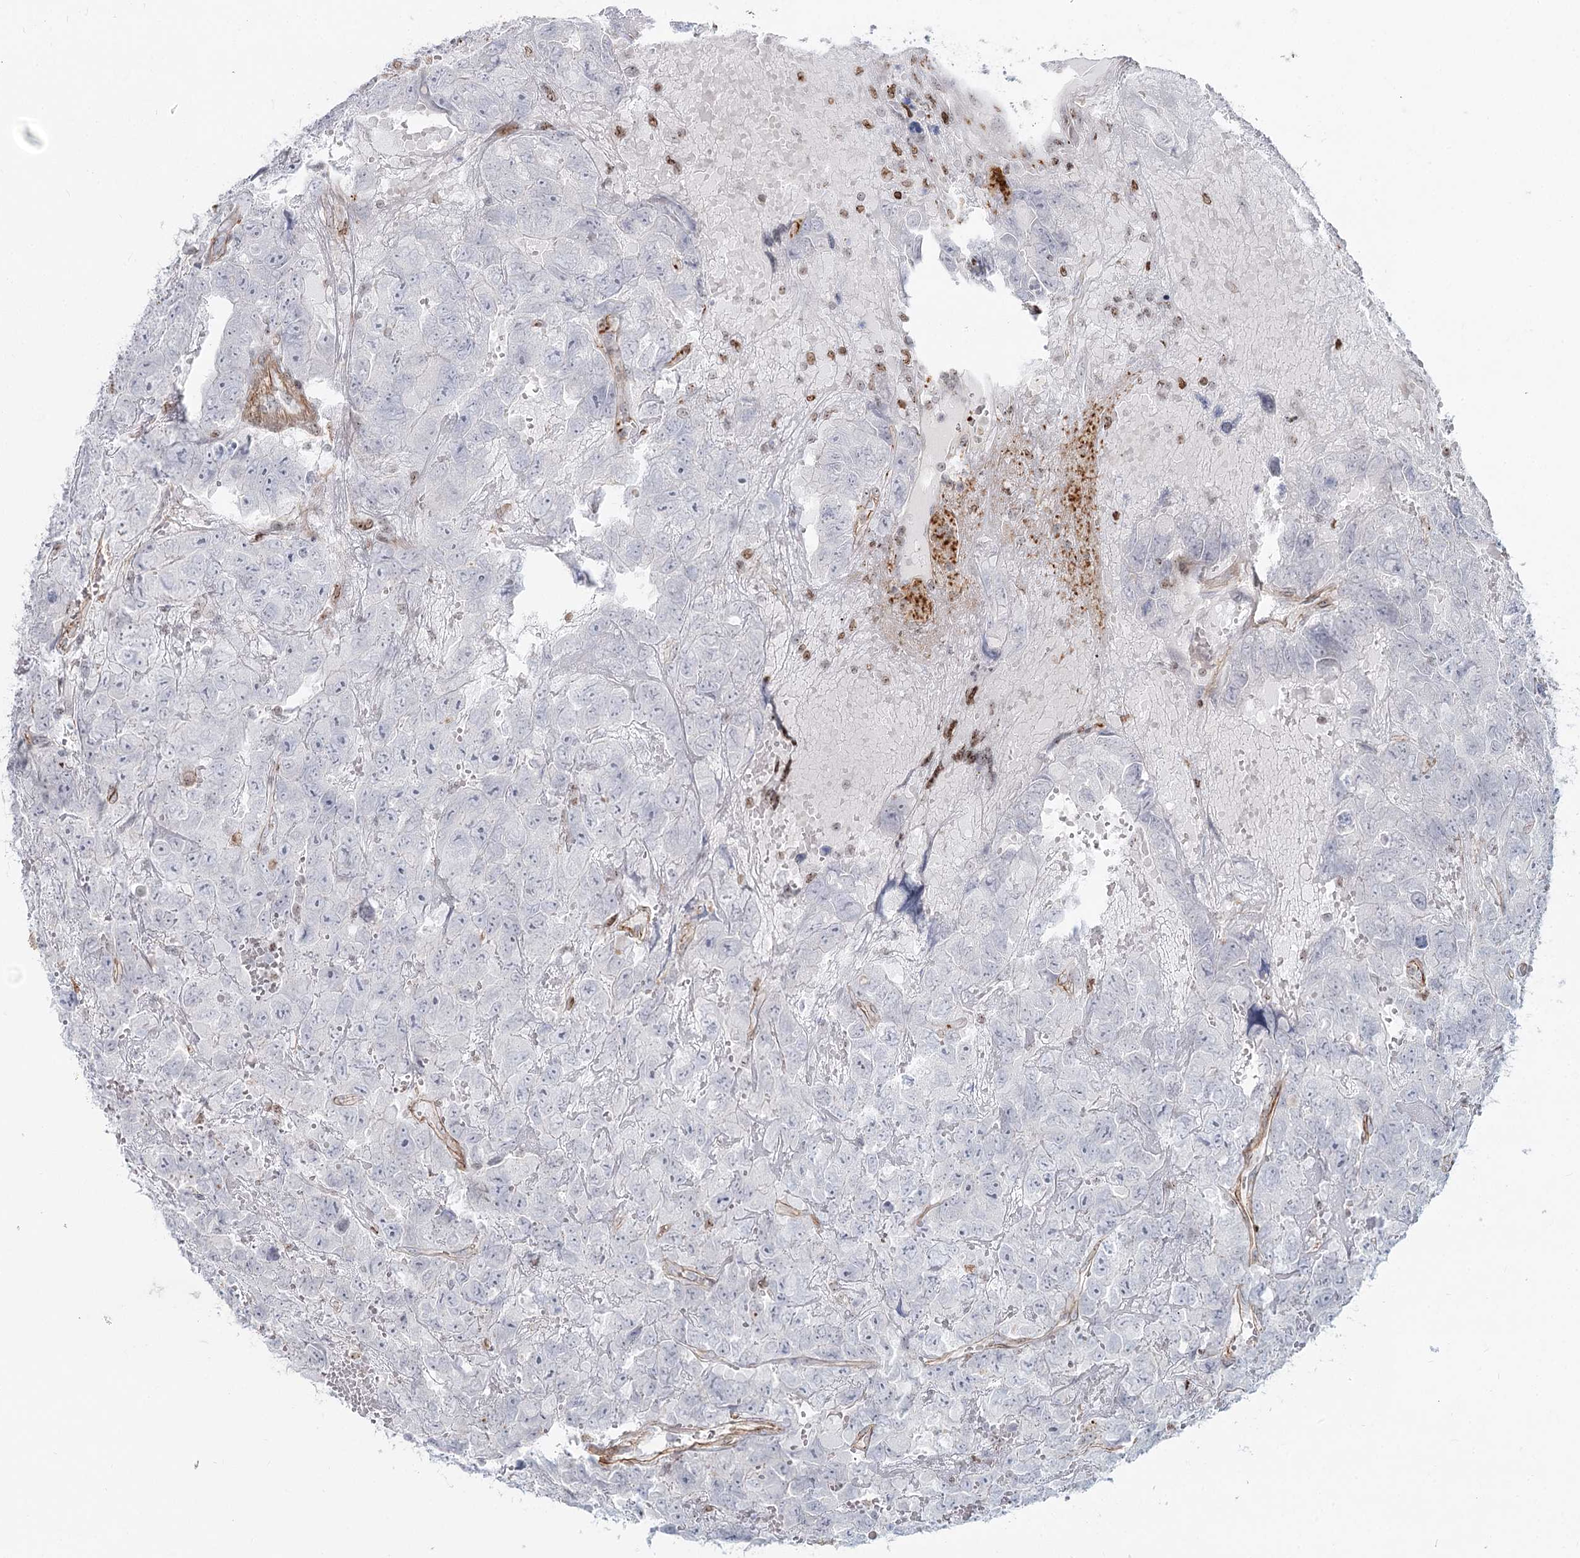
{"staining": {"intensity": "negative", "quantity": "none", "location": "none"}, "tissue": "testis cancer", "cell_type": "Tumor cells", "image_type": "cancer", "snomed": [{"axis": "morphology", "description": "Carcinoma, Embryonal, NOS"}, {"axis": "topography", "description": "Testis"}], "caption": "The image demonstrates no staining of tumor cells in embryonal carcinoma (testis).", "gene": "ZFYVE28", "patient": {"sex": "male", "age": 45}}